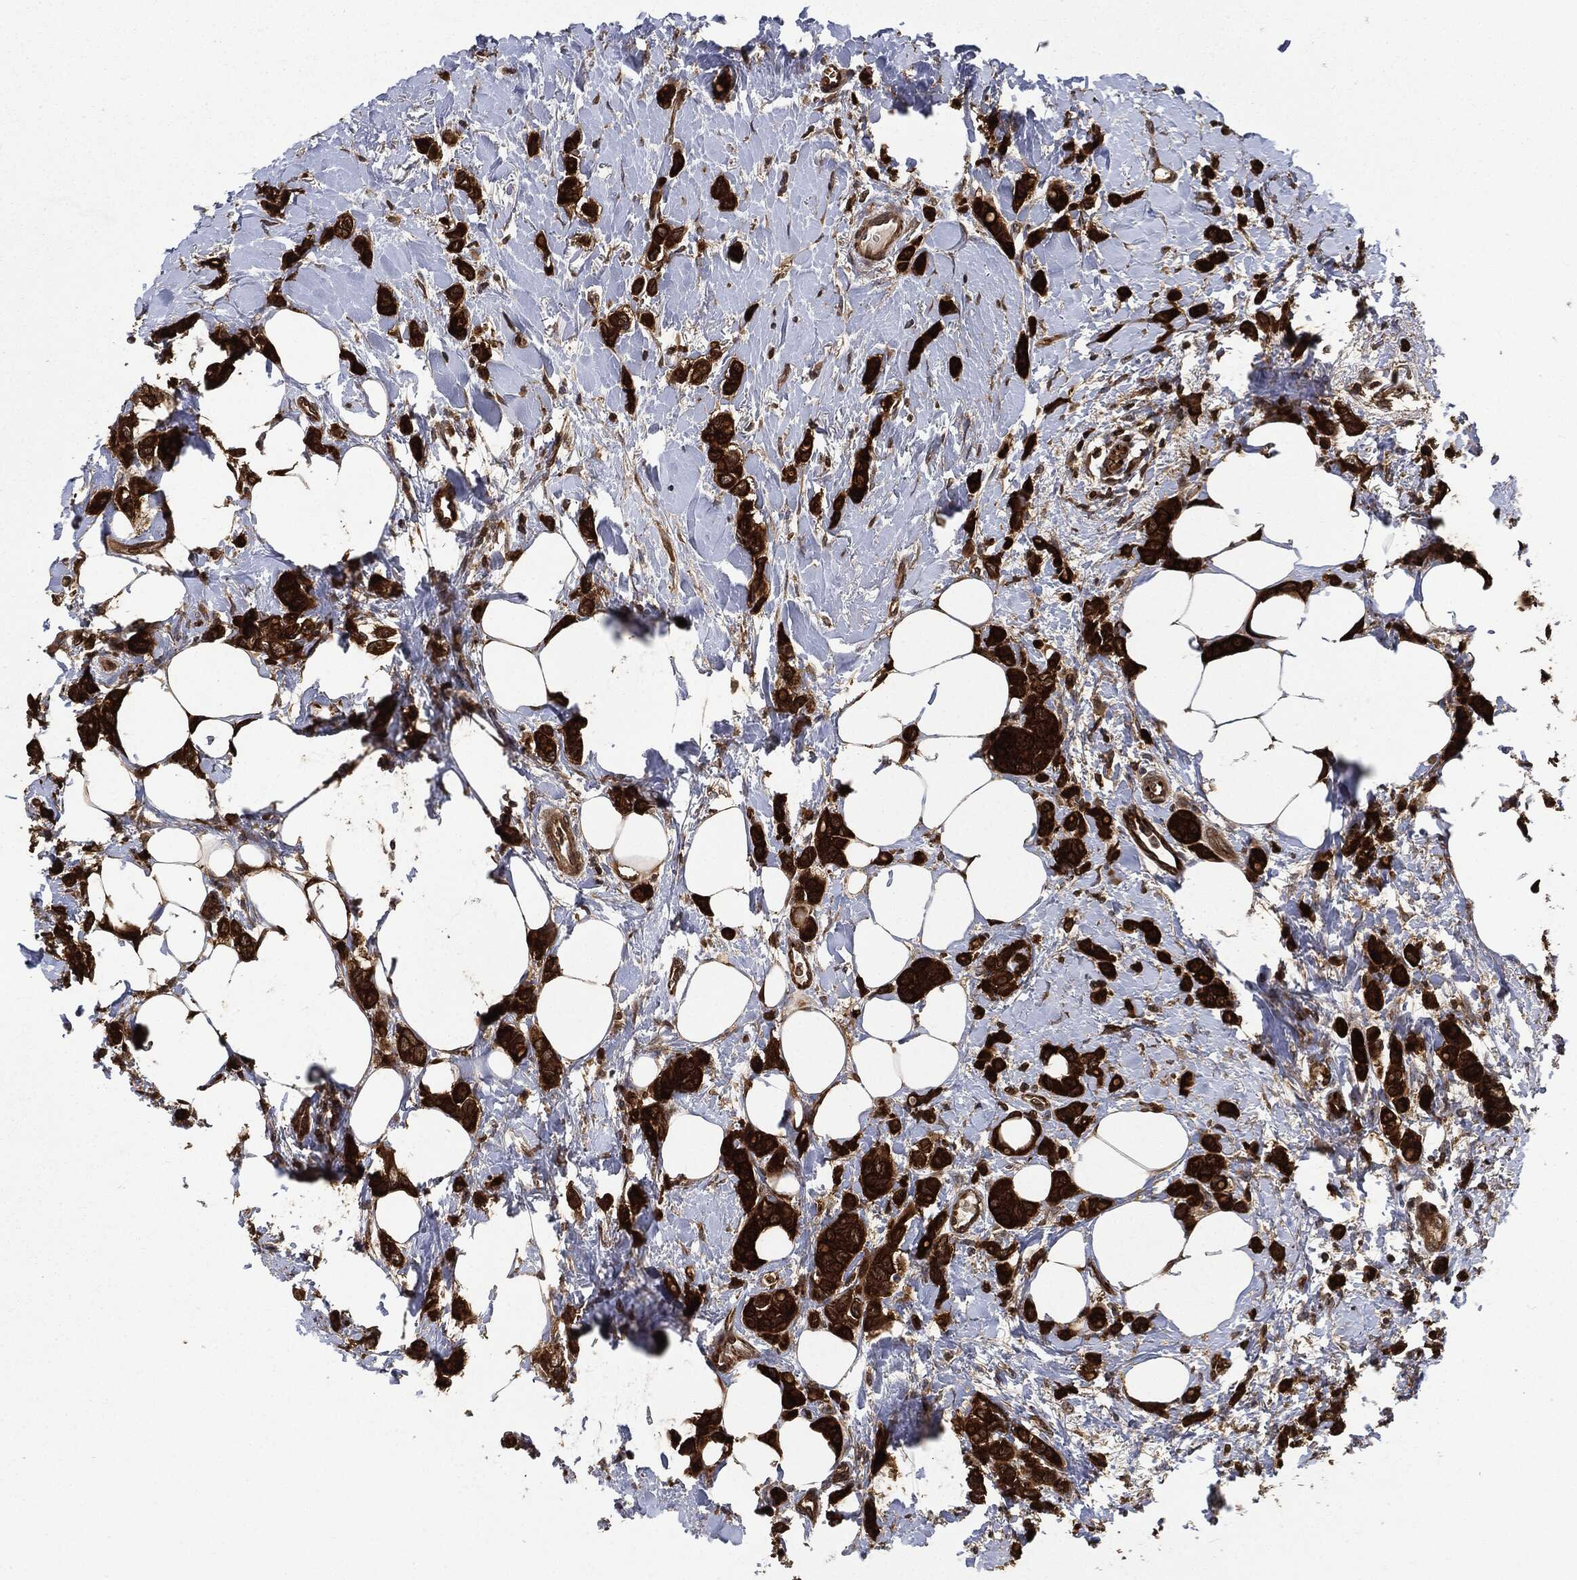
{"staining": {"intensity": "strong", "quantity": ">75%", "location": "cytoplasmic/membranous"}, "tissue": "breast cancer", "cell_type": "Tumor cells", "image_type": "cancer", "snomed": [{"axis": "morphology", "description": "Lobular carcinoma"}, {"axis": "topography", "description": "Breast"}], "caption": "A photomicrograph of human breast lobular carcinoma stained for a protein demonstrates strong cytoplasmic/membranous brown staining in tumor cells.", "gene": "PRDX2", "patient": {"sex": "female", "age": 66}}